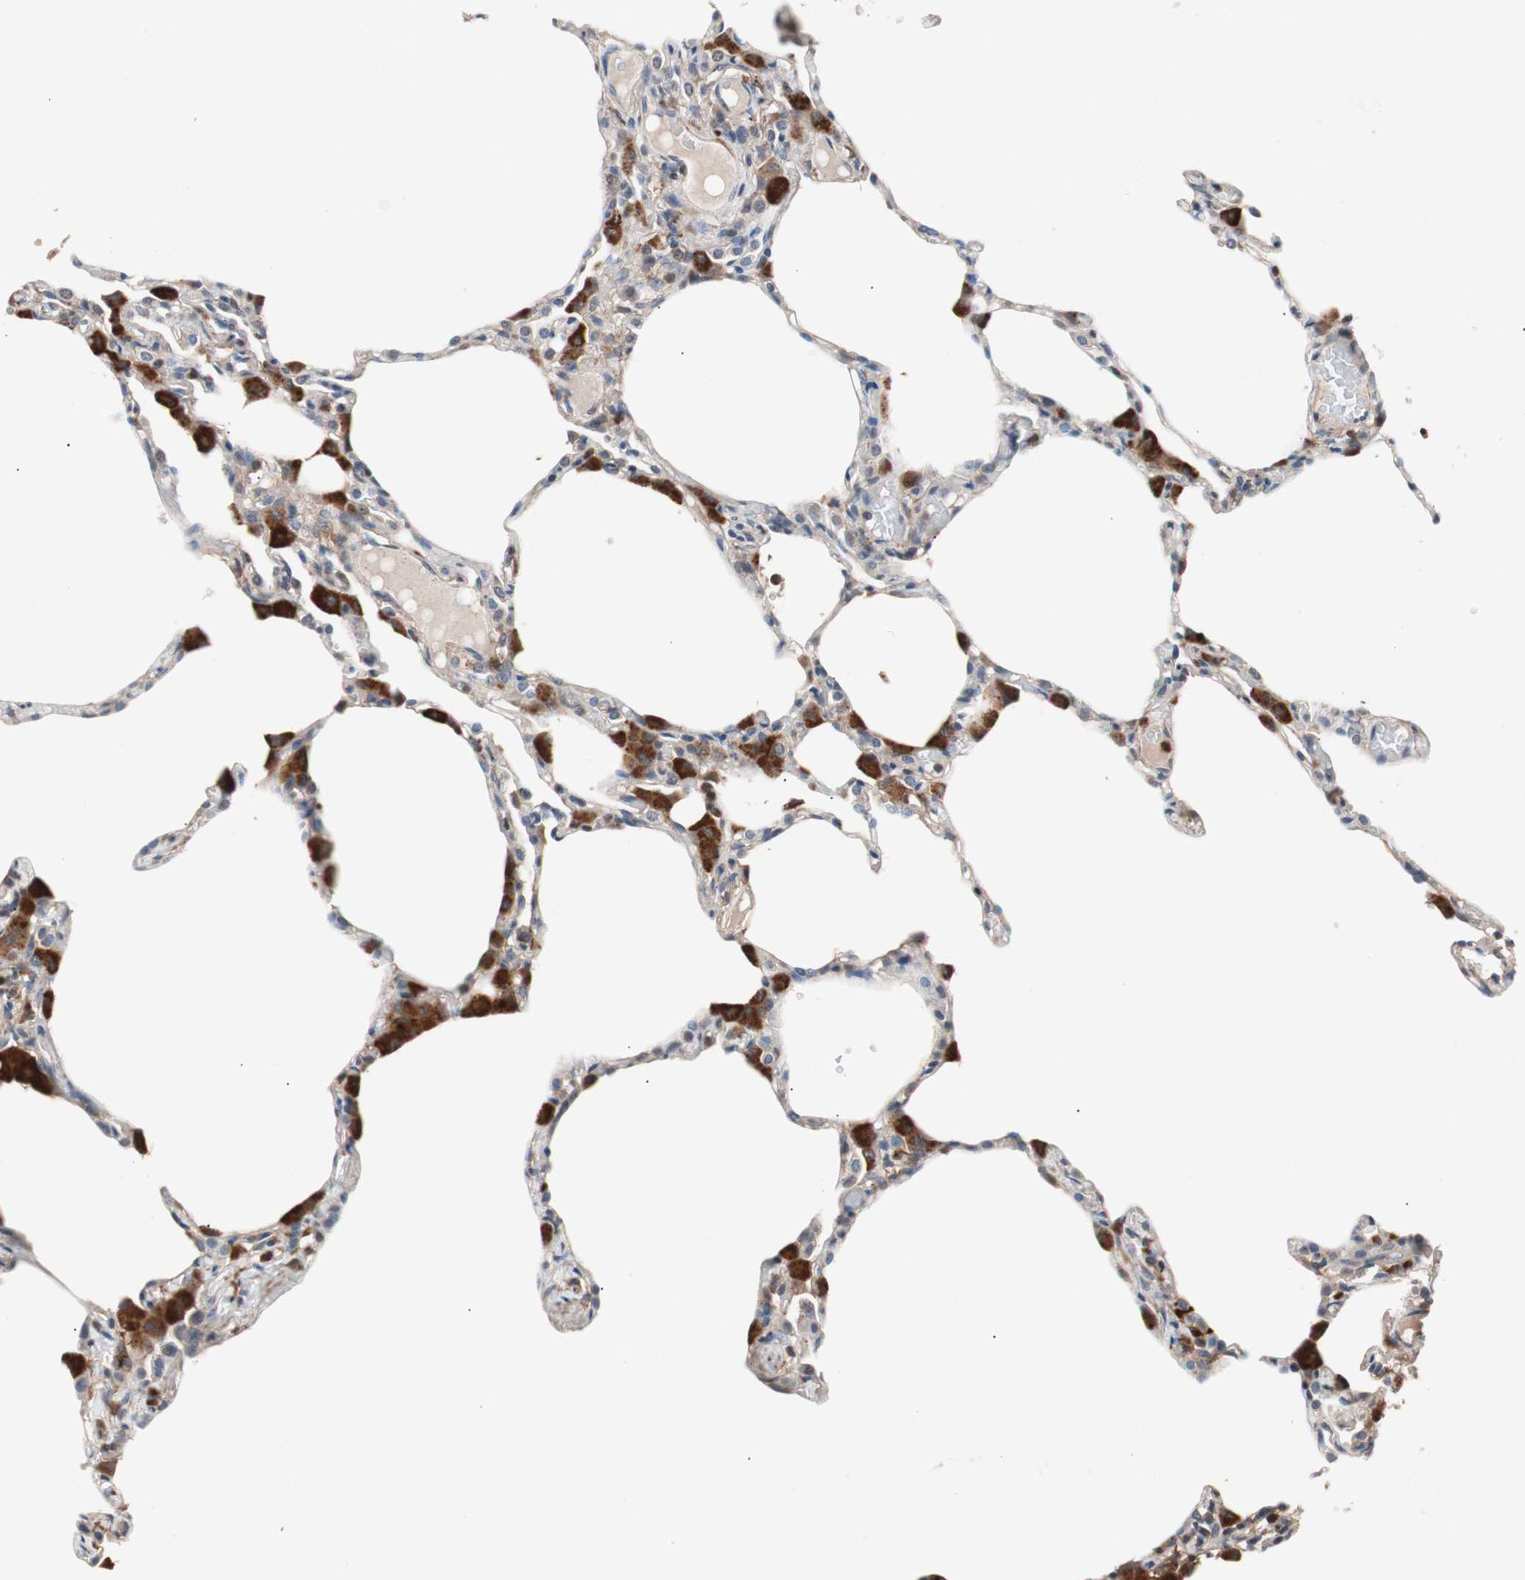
{"staining": {"intensity": "weak", "quantity": "<25%", "location": "cytoplasmic/membranous"}, "tissue": "lung", "cell_type": "Alveolar cells", "image_type": "normal", "snomed": [{"axis": "morphology", "description": "Normal tissue, NOS"}, {"axis": "topography", "description": "Lung"}], "caption": "Protein analysis of unremarkable lung displays no significant expression in alveolar cells.", "gene": "LITAF", "patient": {"sex": "female", "age": 49}}